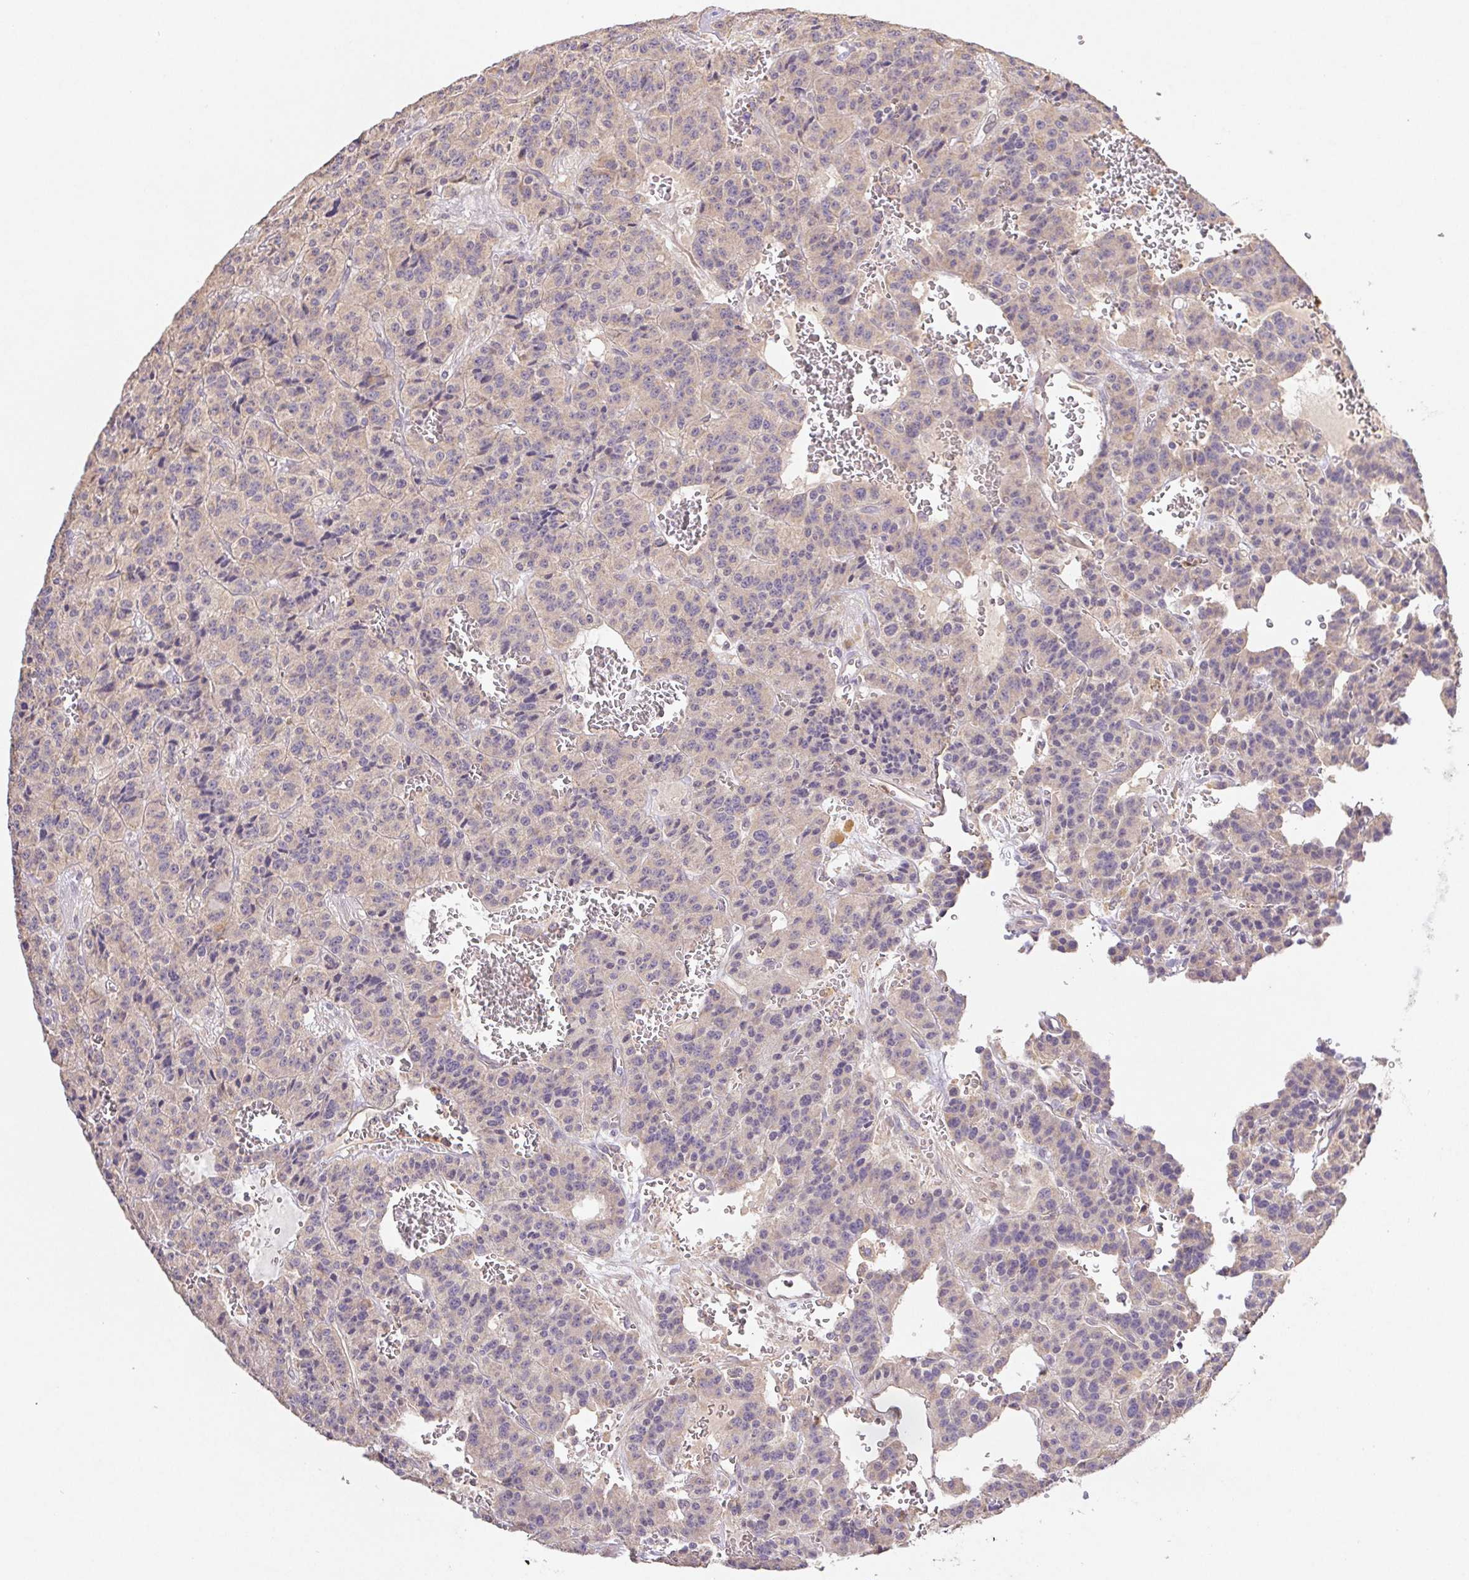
{"staining": {"intensity": "weak", "quantity": "<25%", "location": "cytoplasmic/membranous"}, "tissue": "carcinoid", "cell_type": "Tumor cells", "image_type": "cancer", "snomed": [{"axis": "morphology", "description": "Carcinoid, malignant, NOS"}, {"axis": "topography", "description": "Lung"}], "caption": "Malignant carcinoid was stained to show a protein in brown. There is no significant expression in tumor cells.", "gene": "RAB11A", "patient": {"sex": "female", "age": 71}}